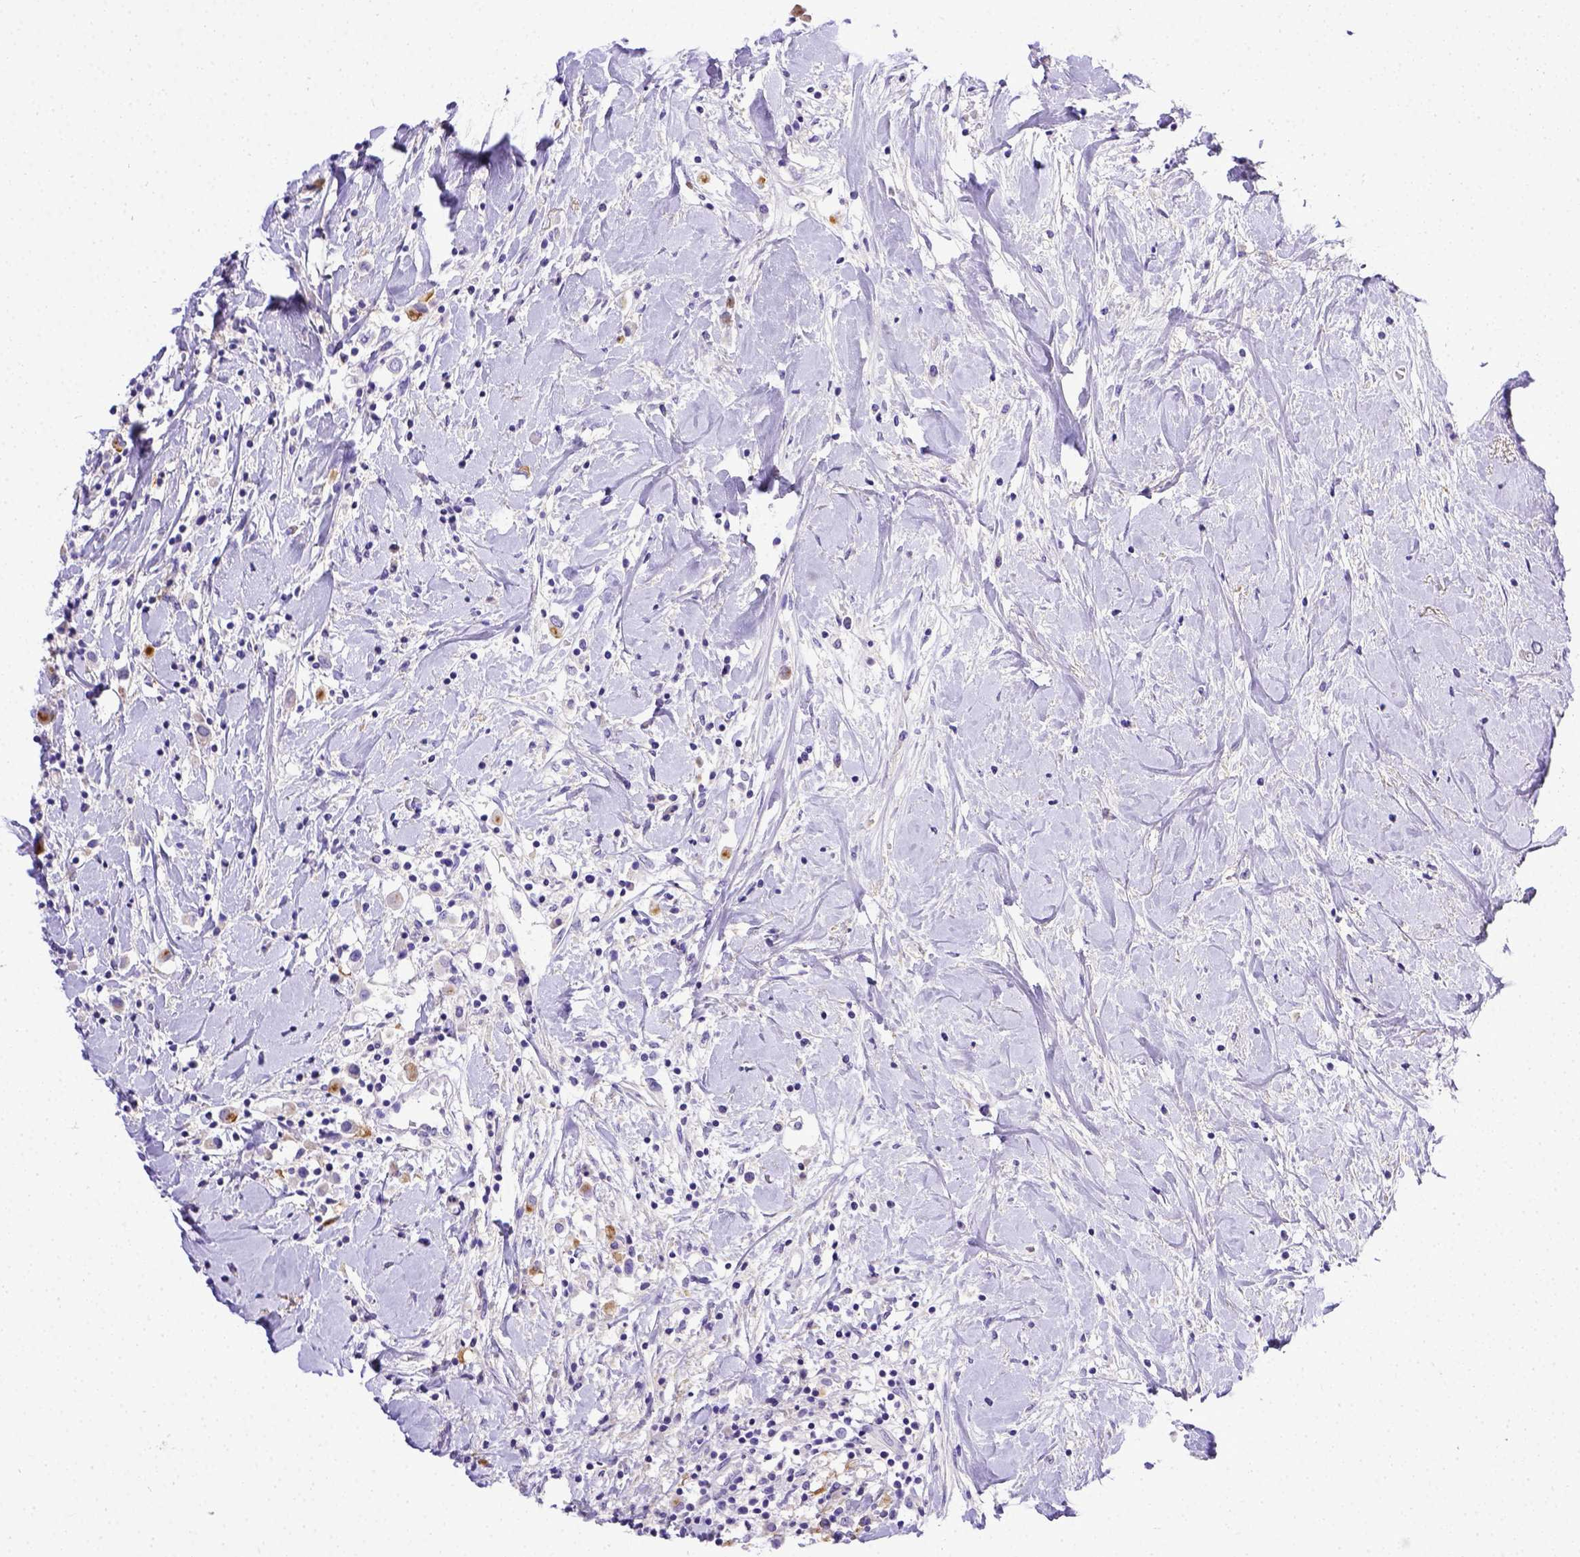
{"staining": {"intensity": "moderate", "quantity": "25%-75%", "location": "cytoplasmic/membranous"}, "tissue": "breast cancer", "cell_type": "Tumor cells", "image_type": "cancer", "snomed": [{"axis": "morphology", "description": "Duct carcinoma"}, {"axis": "topography", "description": "Breast"}], "caption": "Approximately 25%-75% of tumor cells in human breast intraductal carcinoma demonstrate moderate cytoplasmic/membranous protein positivity as visualized by brown immunohistochemical staining.", "gene": "BTN1A1", "patient": {"sex": "female", "age": 61}}